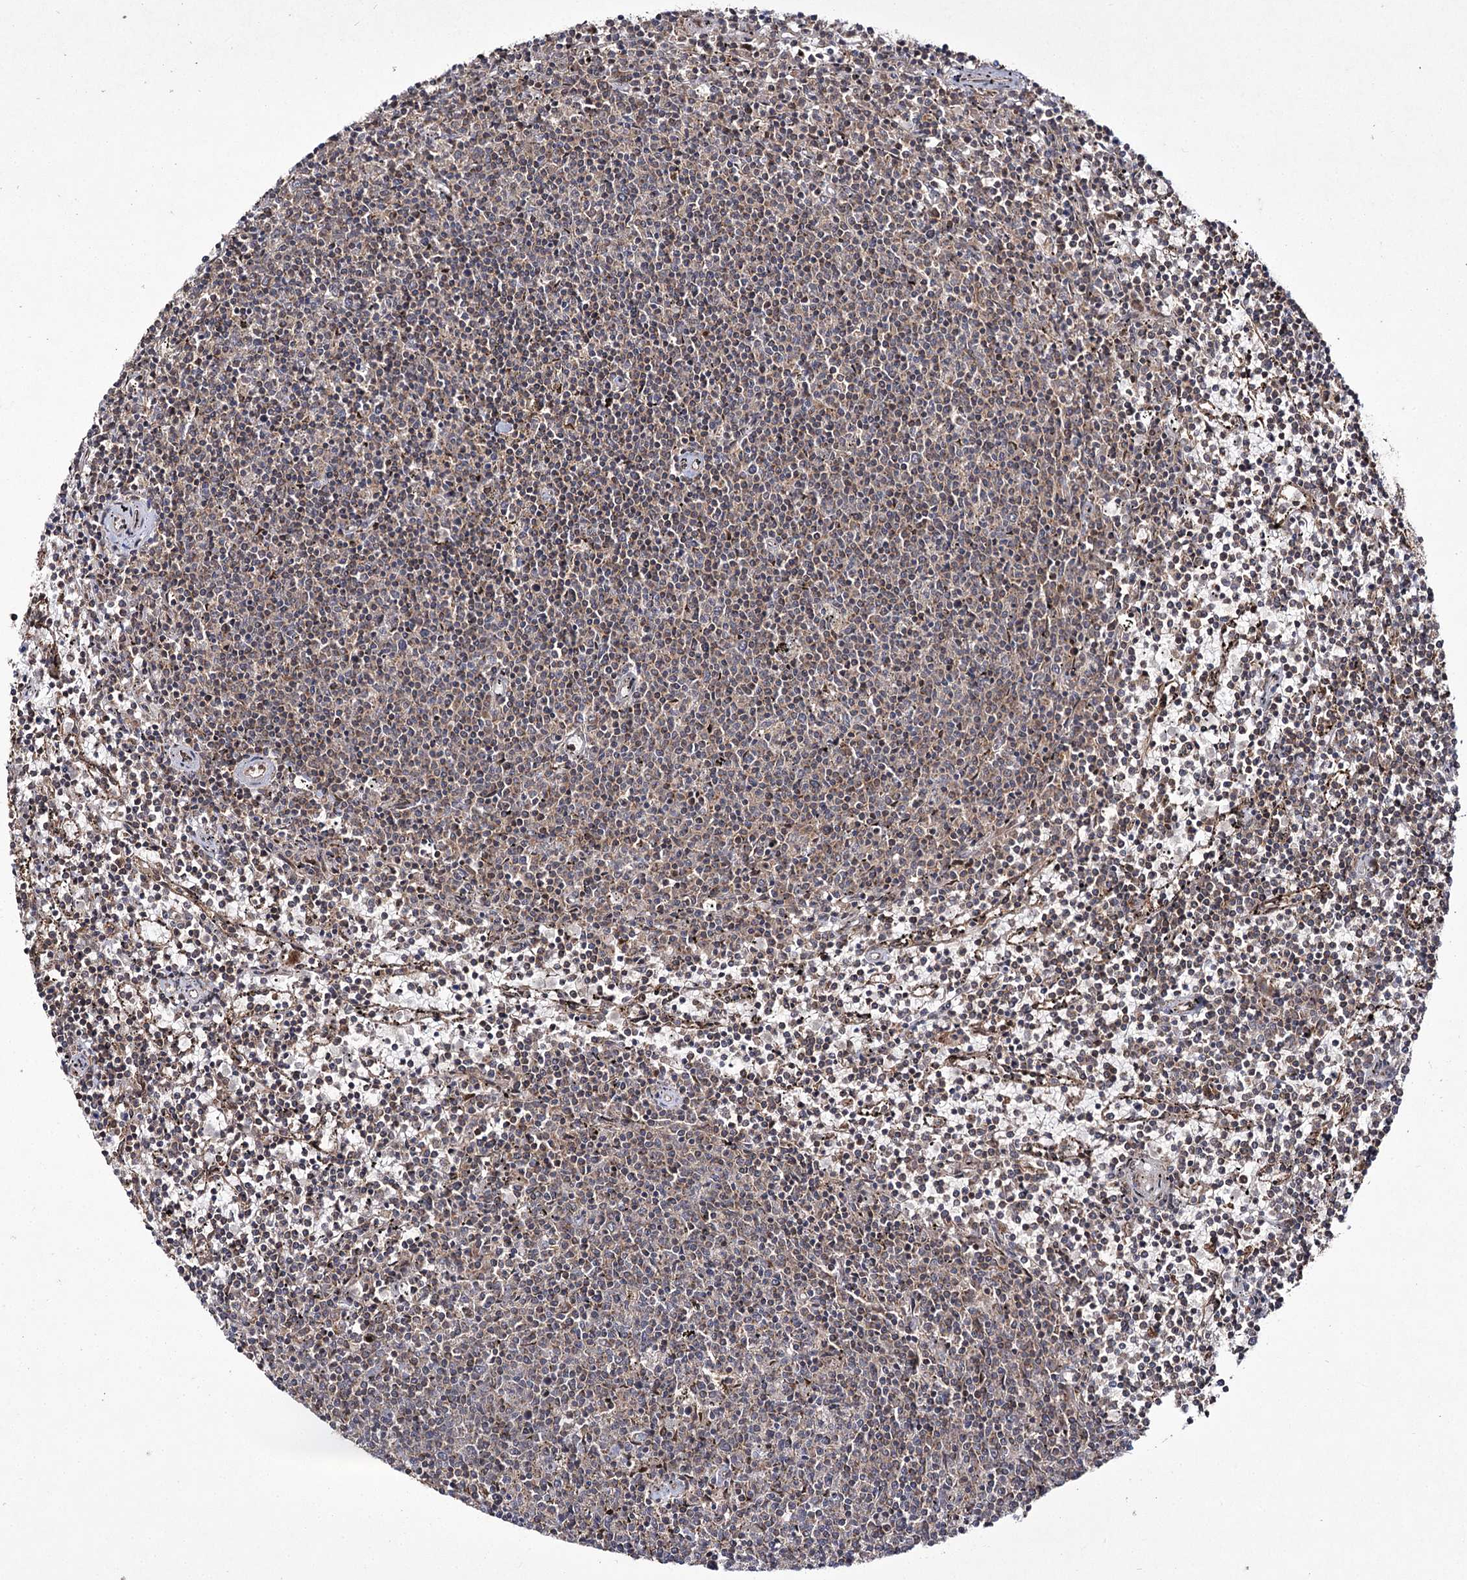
{"staining": {"intensity": "weak", "quantity": "25%-75%", "location": "cytoplasmic/membranous"}, "tissue": "lymphoma", "cell_type": "Tumor cells", "image_type": "cancer", "snomed": [{"axis": "morphology", "description": "Malignant lymphoma, non-Hodgkin's type, Low grade"}, {"axis": "topography", "description": "Spleen"}], "caption": "Protein expression analysis of lymphoma demonstrates weak cytoplasmic/membranous positivity in approximately 25%-75% of tumor cells.", "gene": "TRNT1", "patient": {"sex": "female", "age": 50}}